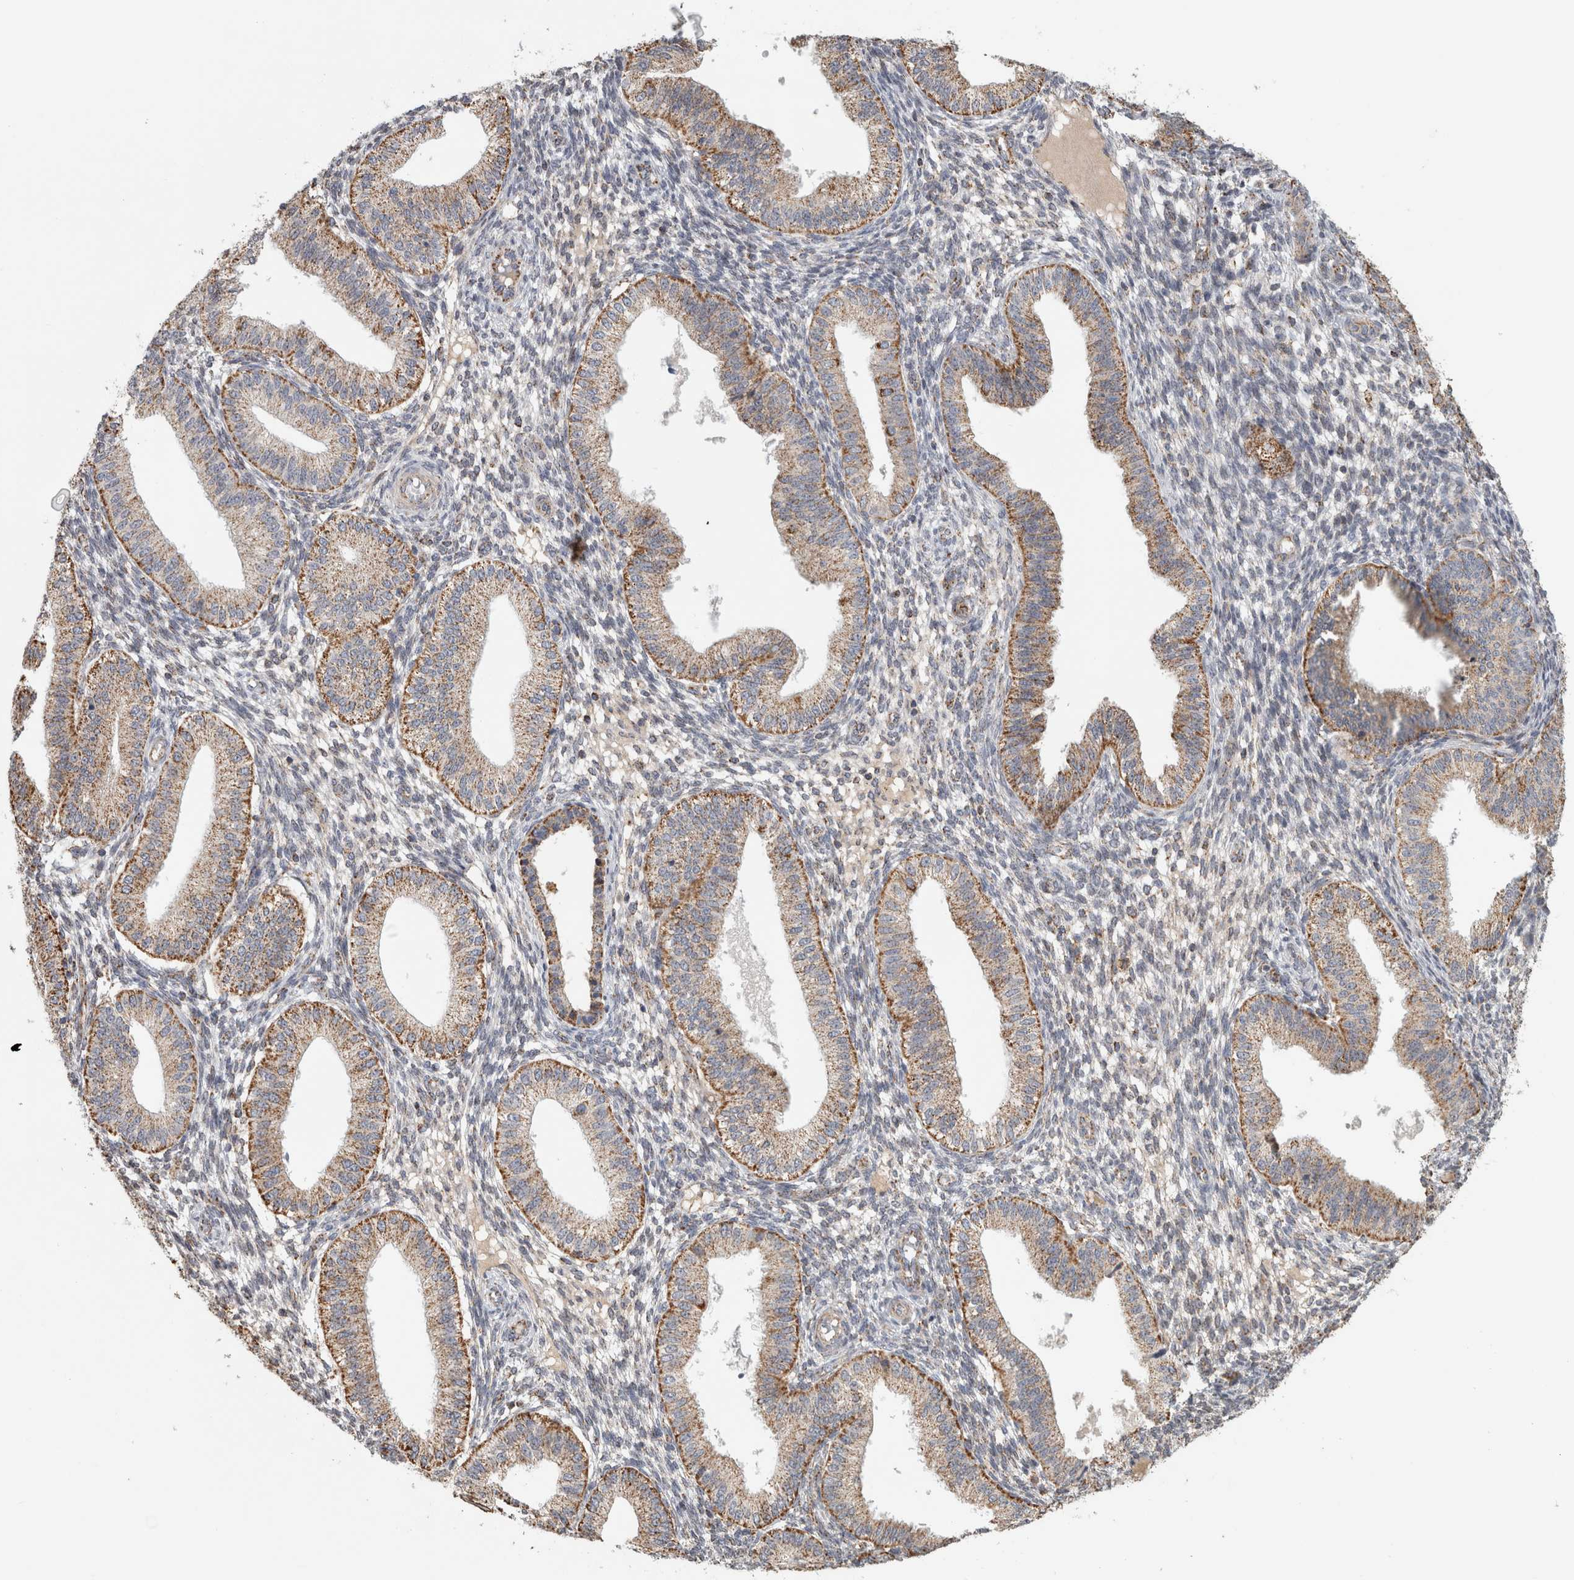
{"staining": {"intensity": "negative", "quantity": "none", "location": "none"}, "tissue": "endometrium", "cell_type": "Cells in endometrial stroma", "image_type": "normal", "snomed": [{"axis": "morphology", "description": "Normal tissue, NOS"}, {"axis": "topography", "description": "Endometrium"}], "caption": "IHC of benign endometrium reveals no staining in cells in endometrial stroma.", "gene": "ST8SIA1", "patient": {"sex": "female", "age": 39}}